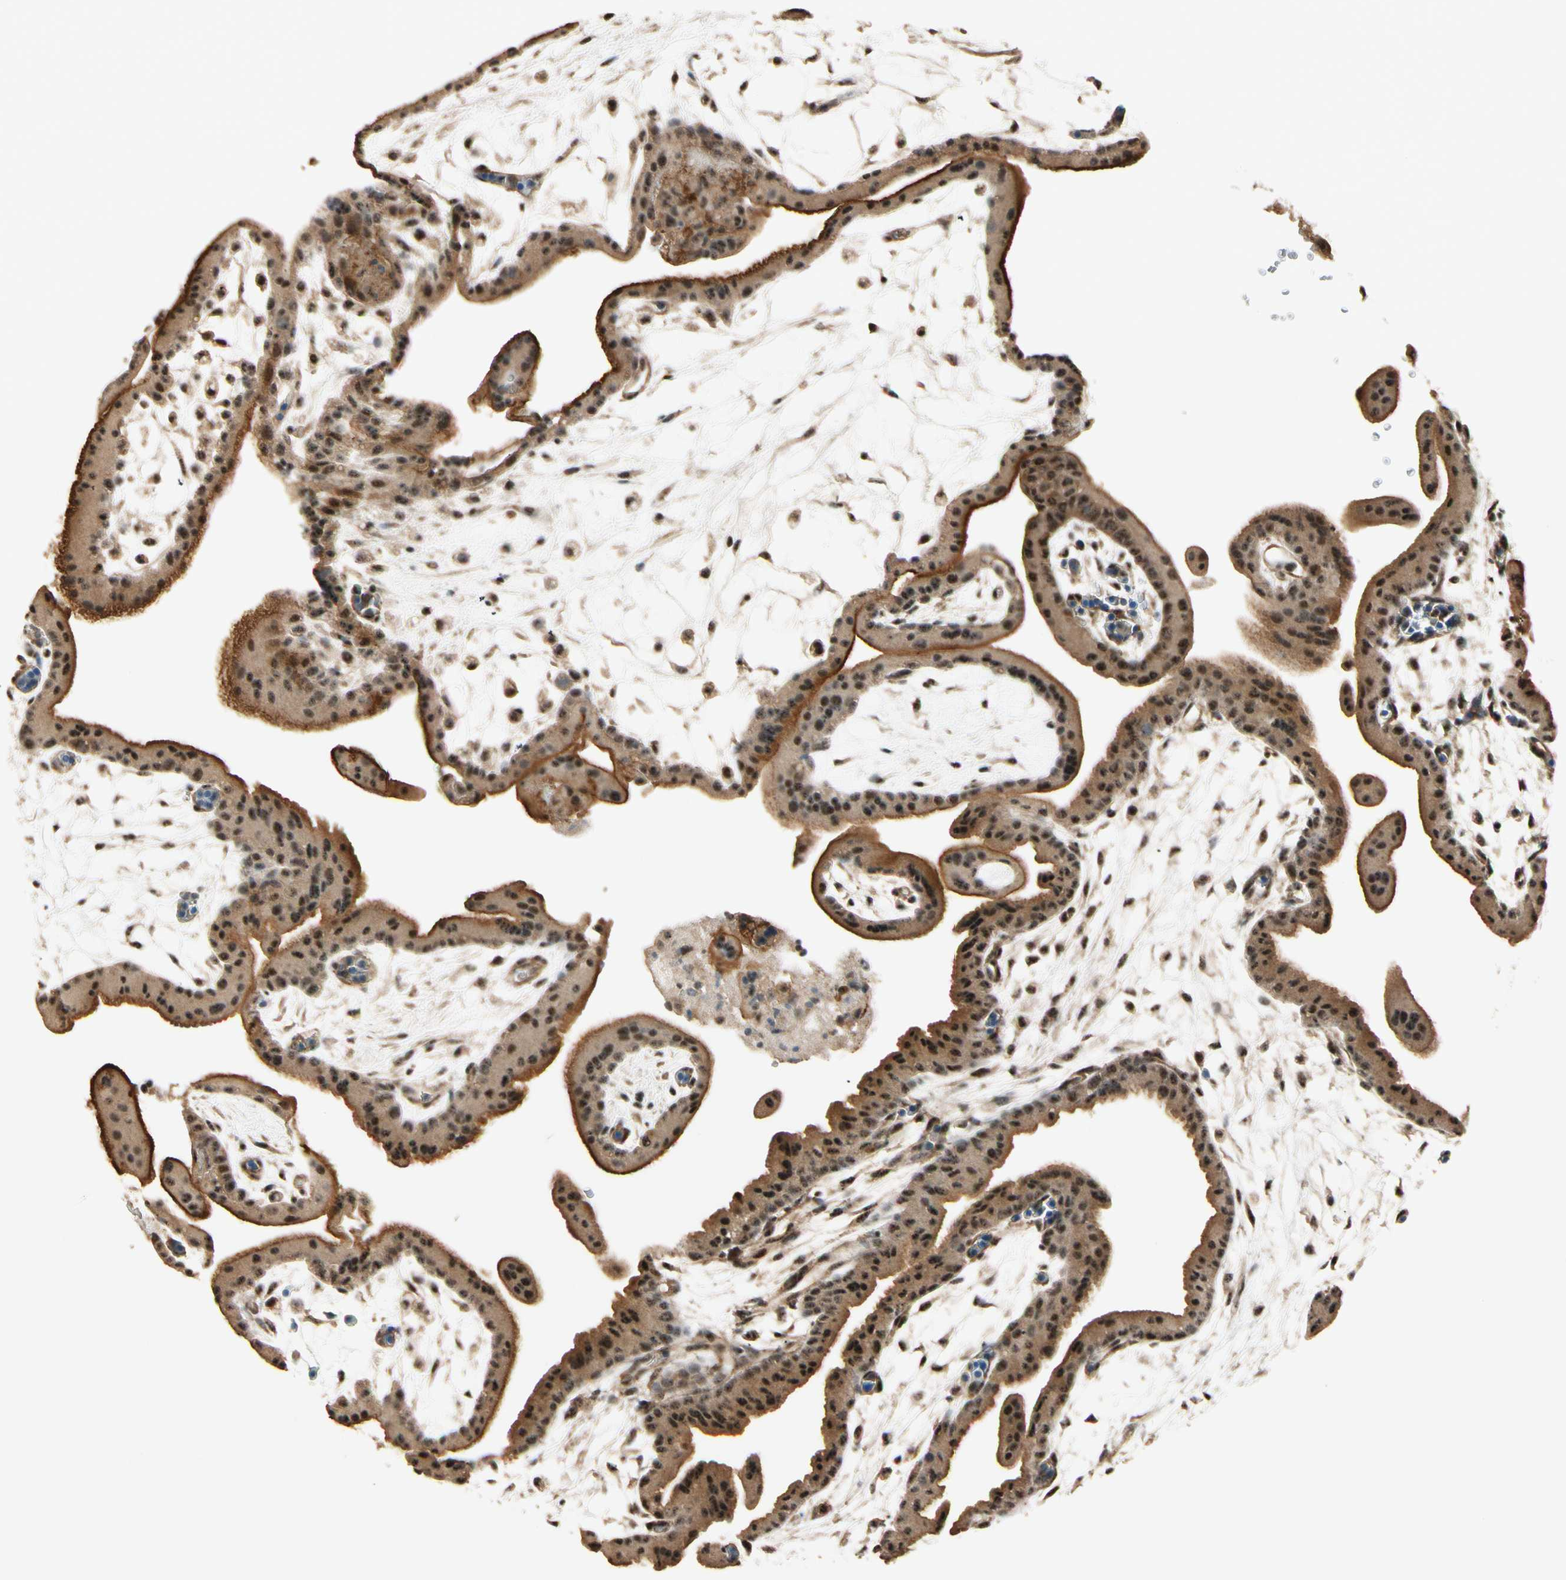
{"staining": {"intensity": "moderate", "quantity": "25%-75%", "location": "cytoplasmic/membranous,nuclear"}, "tissue": "placenta", "cell_type": "Decidual cells", "image_type": "normal", "snomed": [{"axis": "morphology", "description": "Normal tissue, NOS"}, {"axis": "topography", "description": "Placenta"}], "caption": "Immunohistochemistry (IHC) image of unremarkable placenta: placenta stained using immunohistochemistry (IHC) exhibits medium levels of moderate protein expression localized specifically in the cytoplasmic/membranous,nuclear of decidual cells, appearing as a cytoplasmic/membranous,nuclear brown color.", "gene": "MCPH1", "patient": {"sex": "female", "age": 19}}